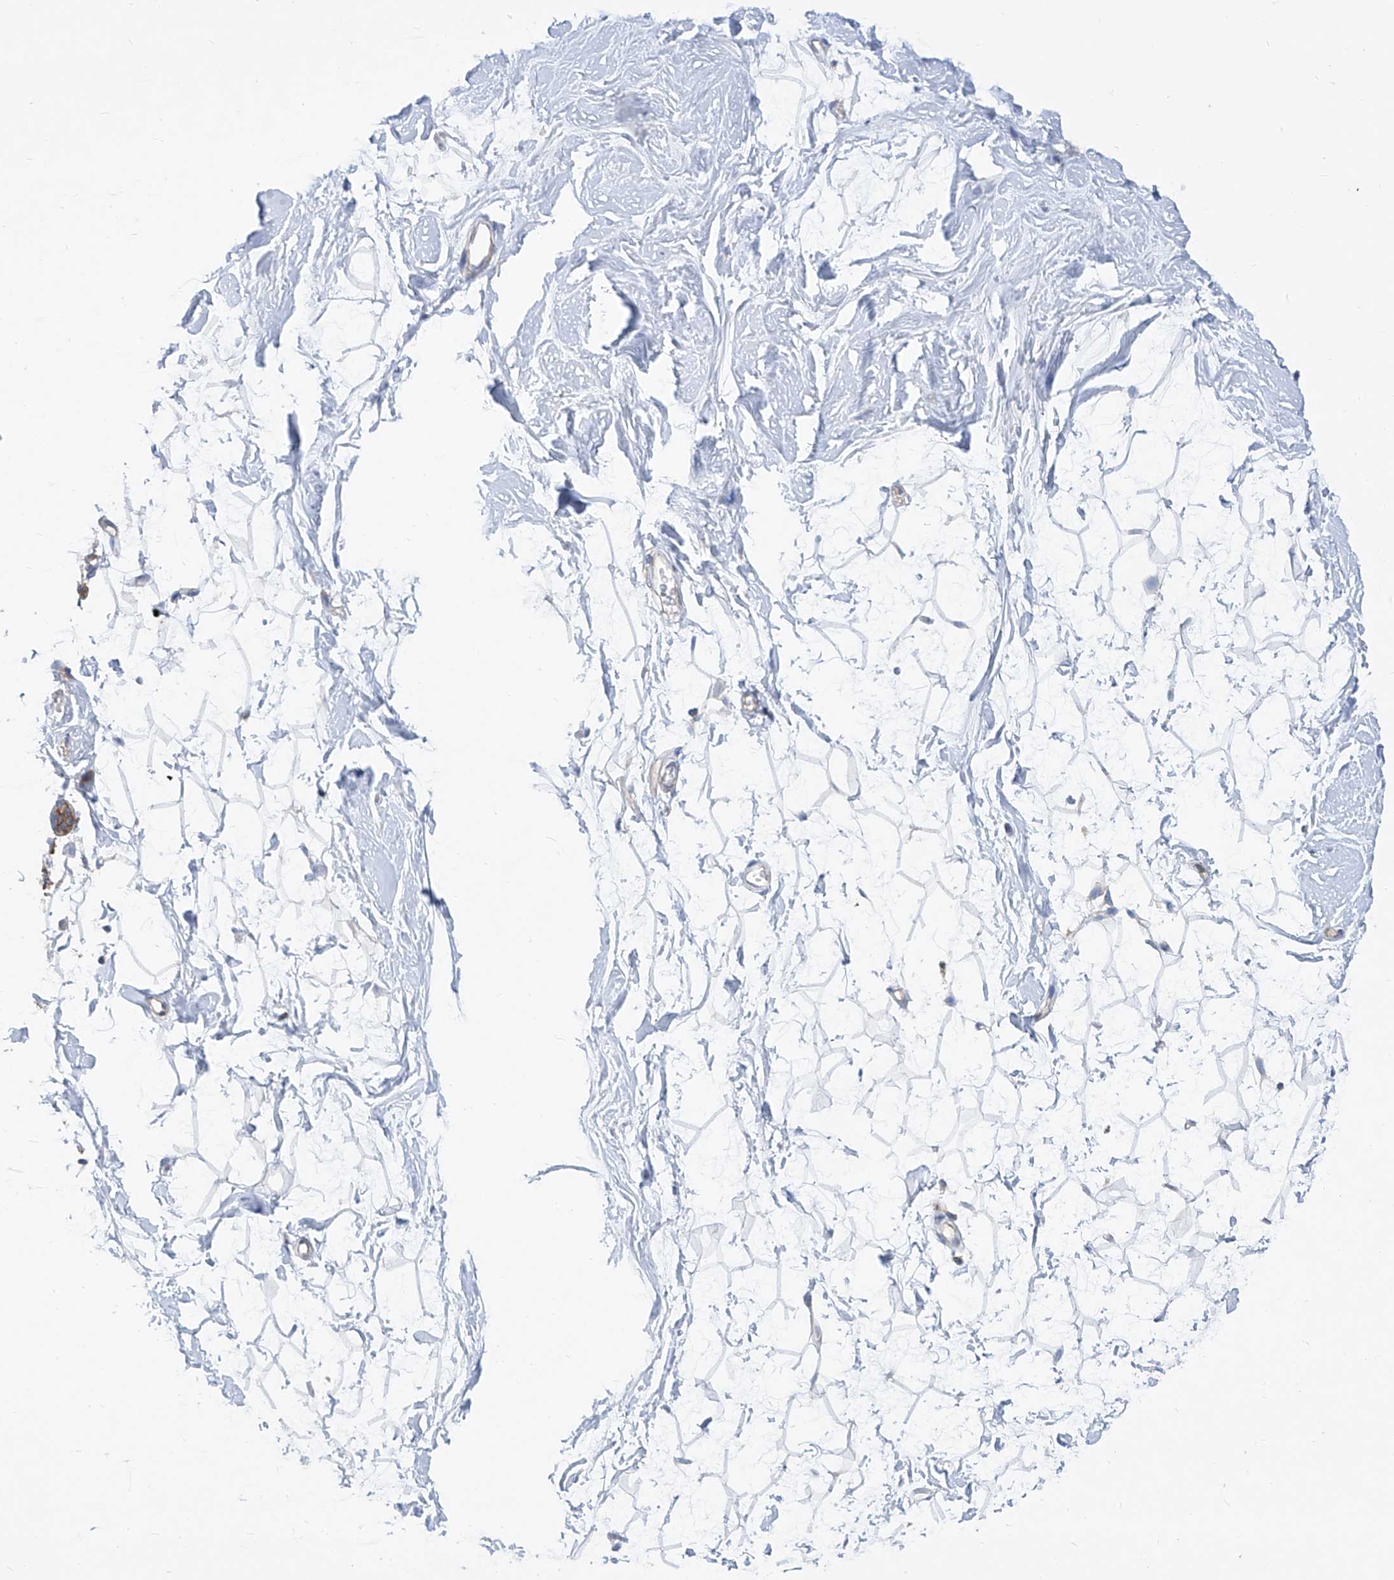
{"staining": {"intensity": "weak", "quantity": ">75%", "location": "cytoplasmic/membranous"}, "tissue": "breast", "cell_type": "Adipocytes", "image_type": "normal", "snomed": [{"axis": "morphology", "description": "Normal tissue, NOS"}, {"axis": "topography", "description": "Breast"}], "caption": "The histopathology image reveals immunohistochemical staining of benign breast. There is weak cytoplasmic/membranous staining is appreciated in approximately >75% of adipocytes.", "gene": "EIF3M", "patient": {"sex": "female", "age": 26}}